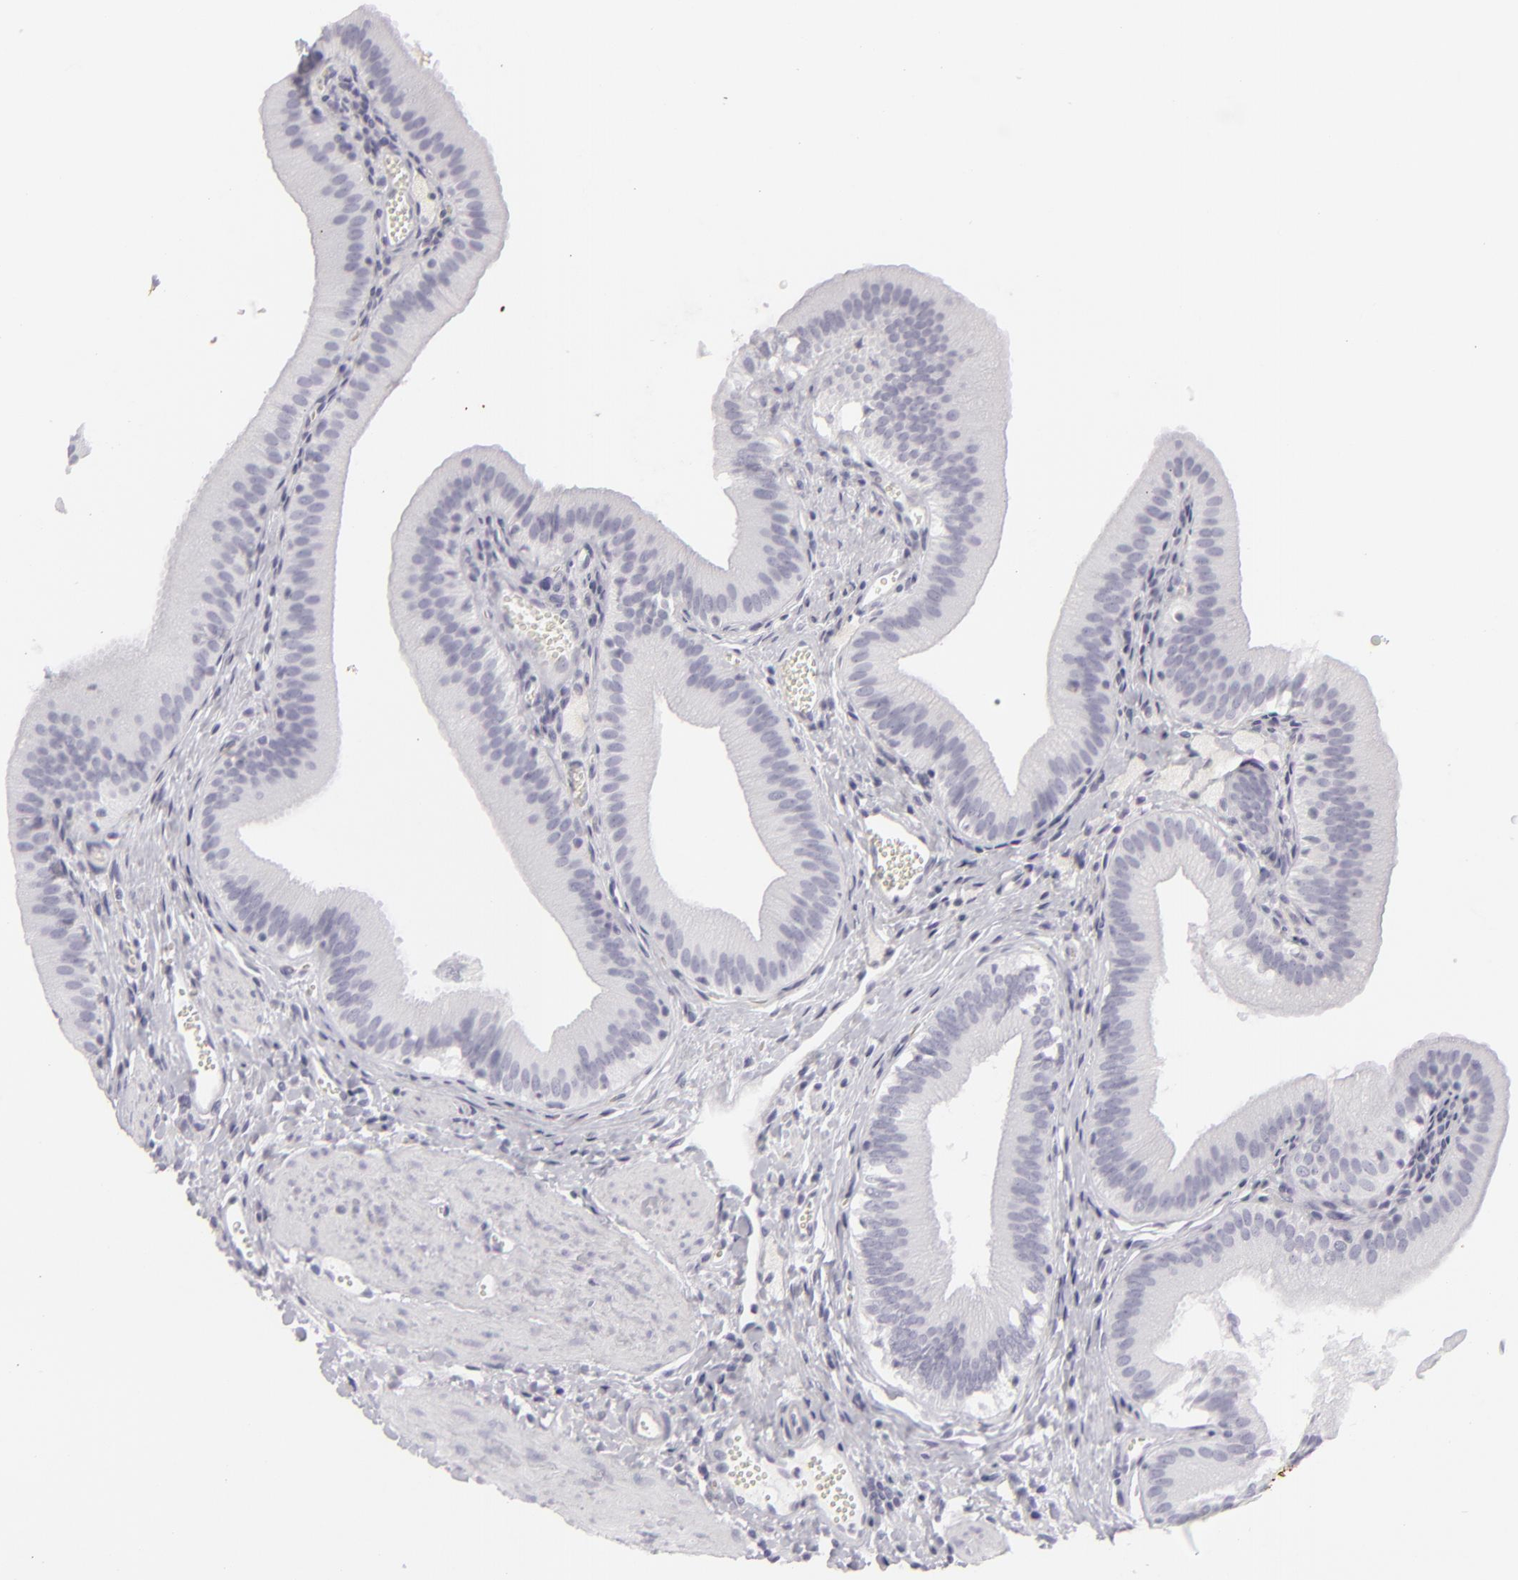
{"staining": {"intensity": "negative", "quantity": "none", "location": "none"}, "tissue": "gallbladder", "cell_type": "Glandular cells", "image_type": "normal", "snomed": [{"axis": "morphology", "description": "Normal tissue, NOS"}, {"axis": "topography", "description": "Gallbladder"}], "caption": "Immunohistochemistry micrograph of normal gallbladder stained for a protein (brown), which reveals no positivity in glandular cells.", "gene": "KRT1", "patient": {"sex": "female", "age": 24}}